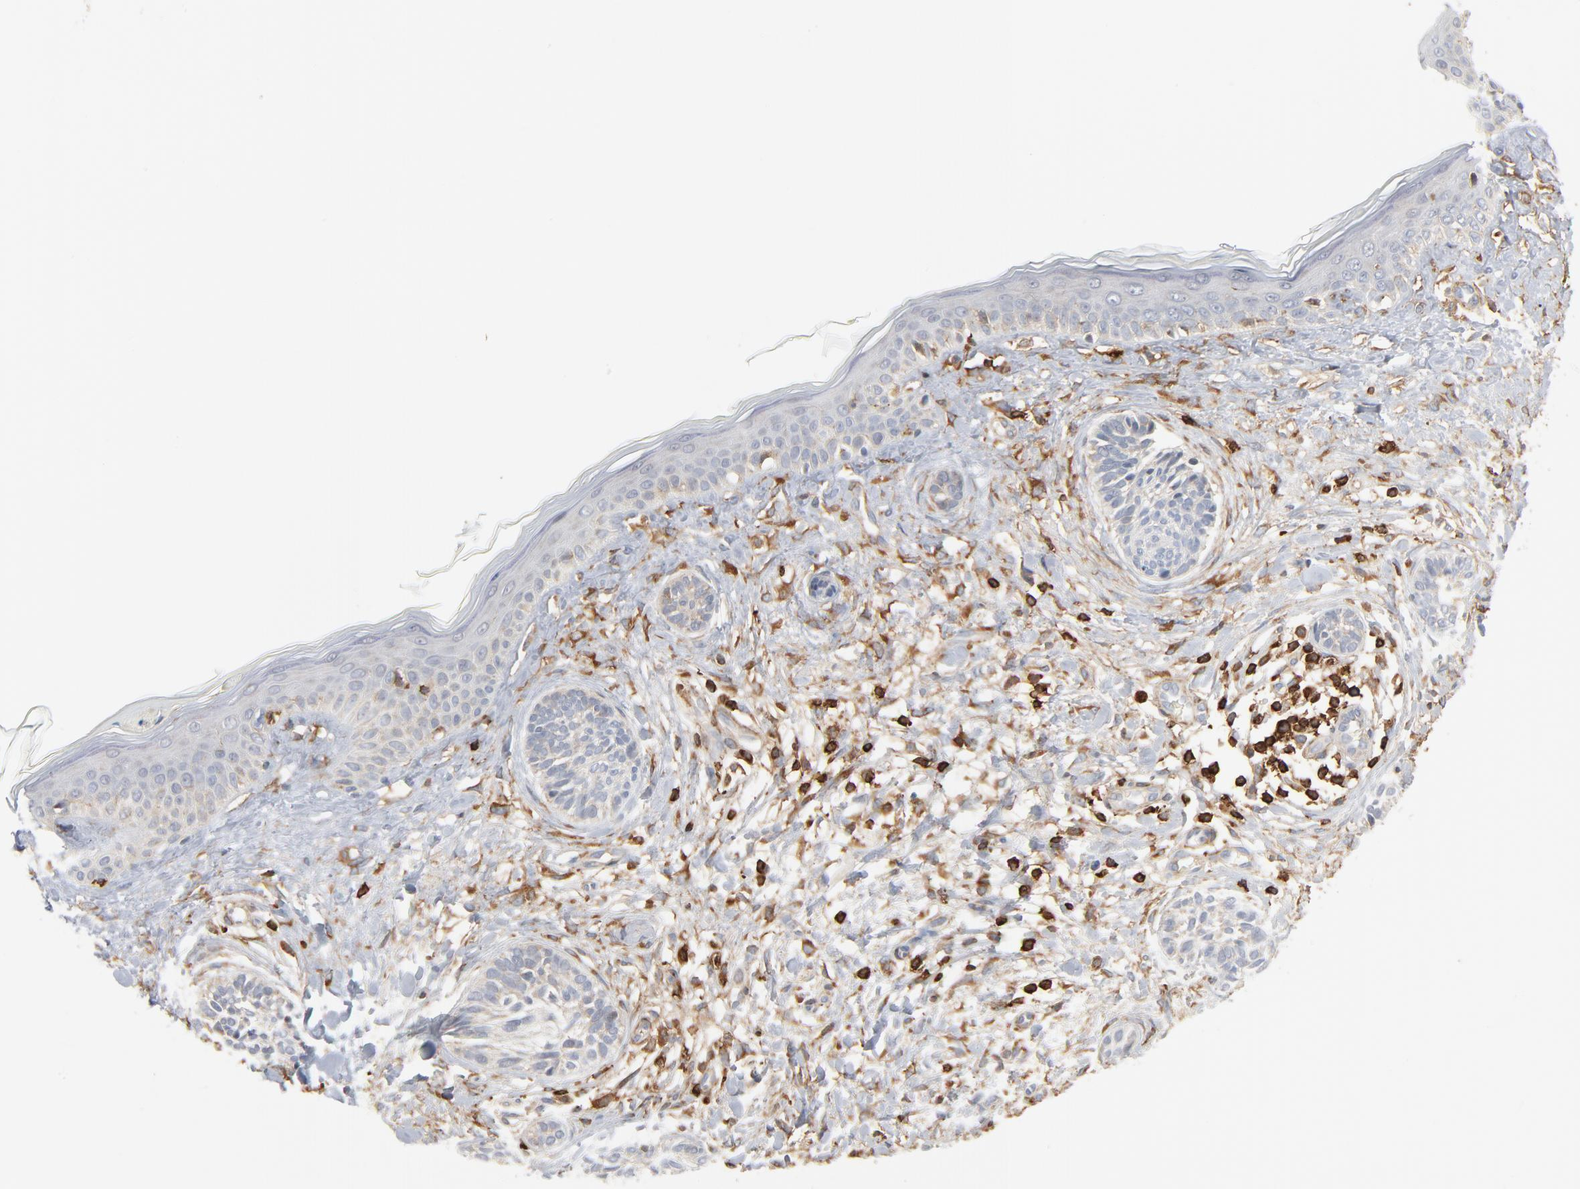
{"staining": {"intensity": "negative", "quantity": "none", "location": "none"}, "tissue": "skin cancer", "cell_type": "Tumor cells", "image_type": "cancer", "snomed": [{"axis": "morphology", "description": "Normal tissue, NOS"}, {"axis": "morphology", "description": "Basal cell carcinoma"}, {"axis": "topography", "description": "Skin"}], "caption": "This histopathology image is of basal cell carcinoma (skin) stained with immunohistochemistry (IHC) to label a protein in brown with the nuclei are counter-stained blue. There is no expression in tumor cells.", "gene": "SH3KBP1", "patient": {"sex": "male", "age": 63}}